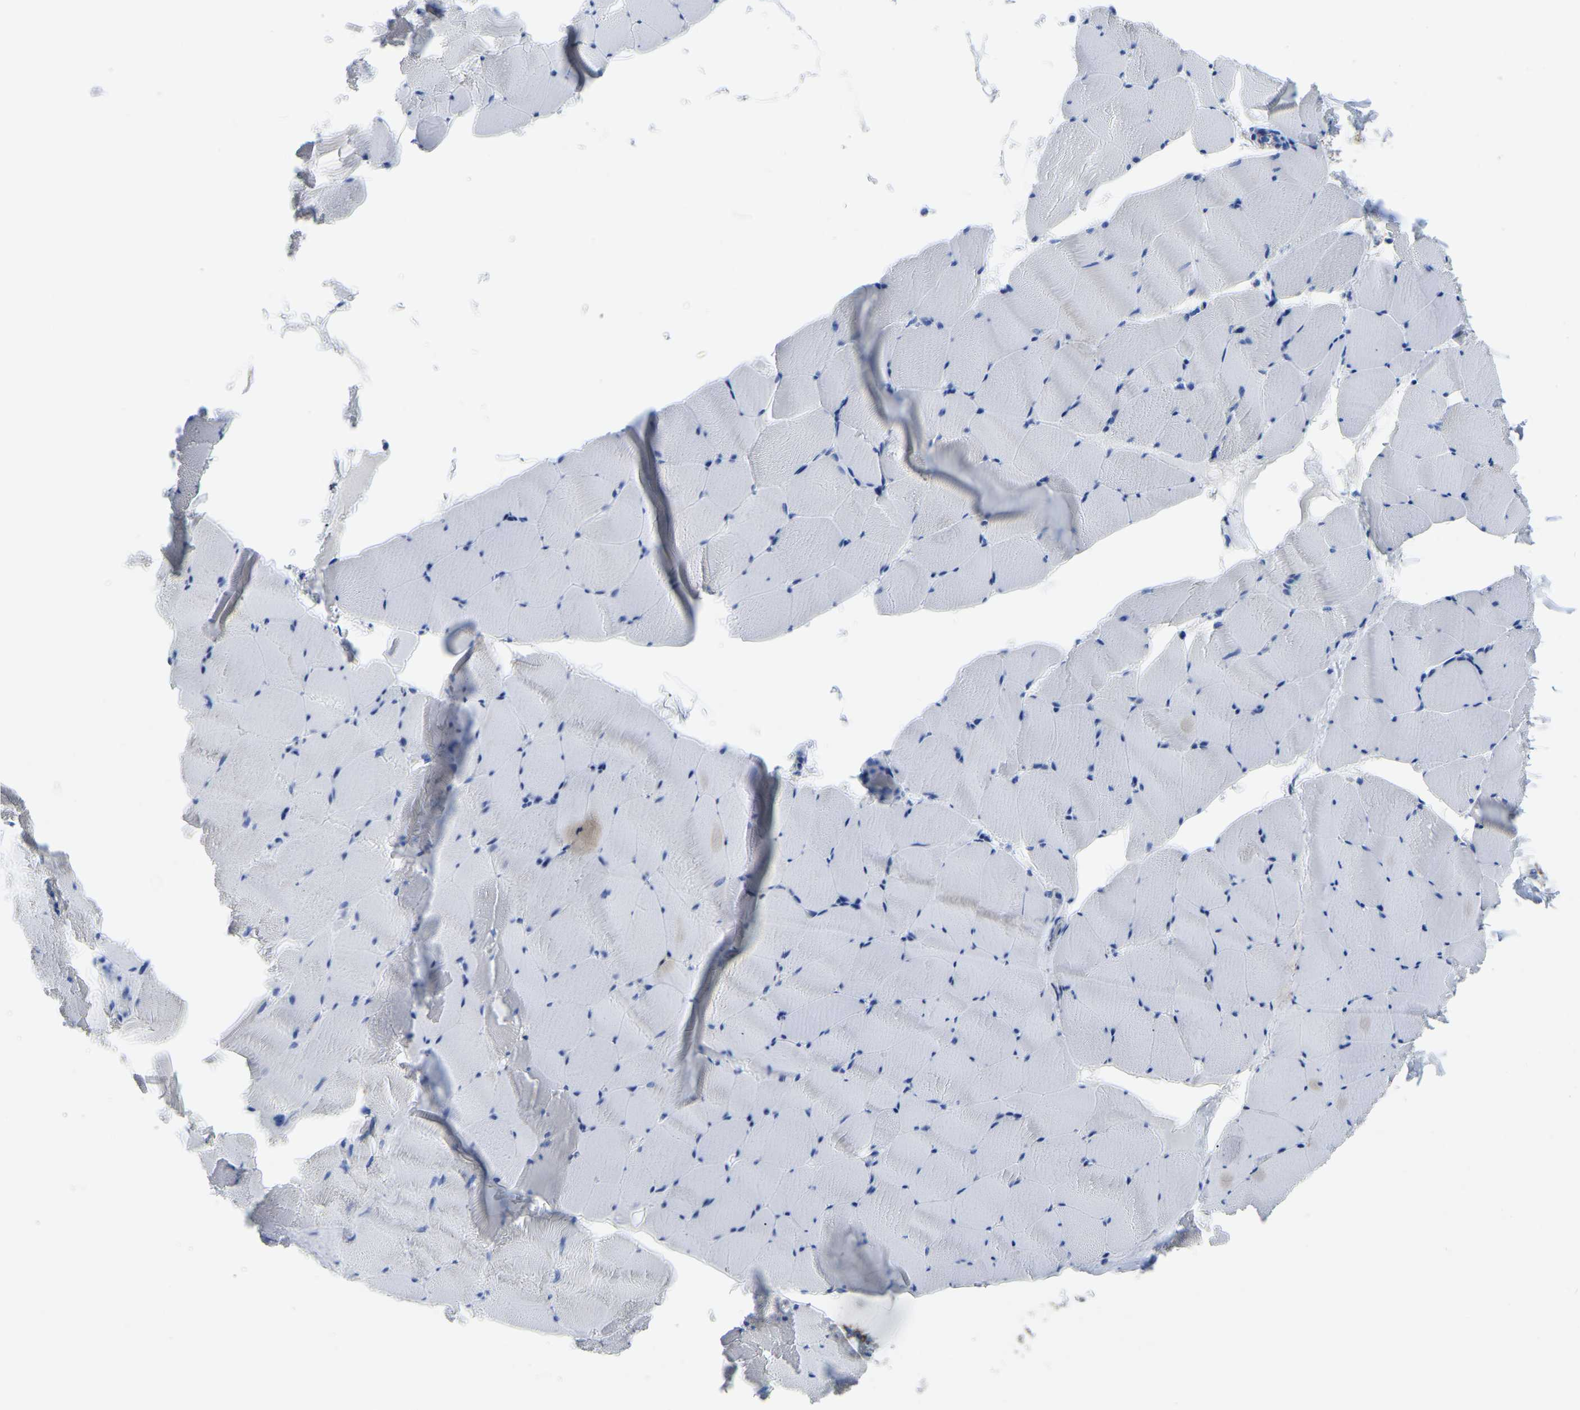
{"staining": {"intensity": "weak", "quantity": "<25%", "location": "cytoplasmic/membranous"}, "tissue": "skeletal muscle", "cell_type": "Myocytes", "image_type": "normal", "snomed": [{"axis": "morphology", "description": "Normal tissue, NOS"}, {"axis": "topography", "description": "Skeletal muscle"}], "caption": "Immunohistochemical staining of unremarkable skeletal muscle reveals no significant staining in myocytes.", "gene": "ETFA", "patient": {"sex": "male", "age": 62}}